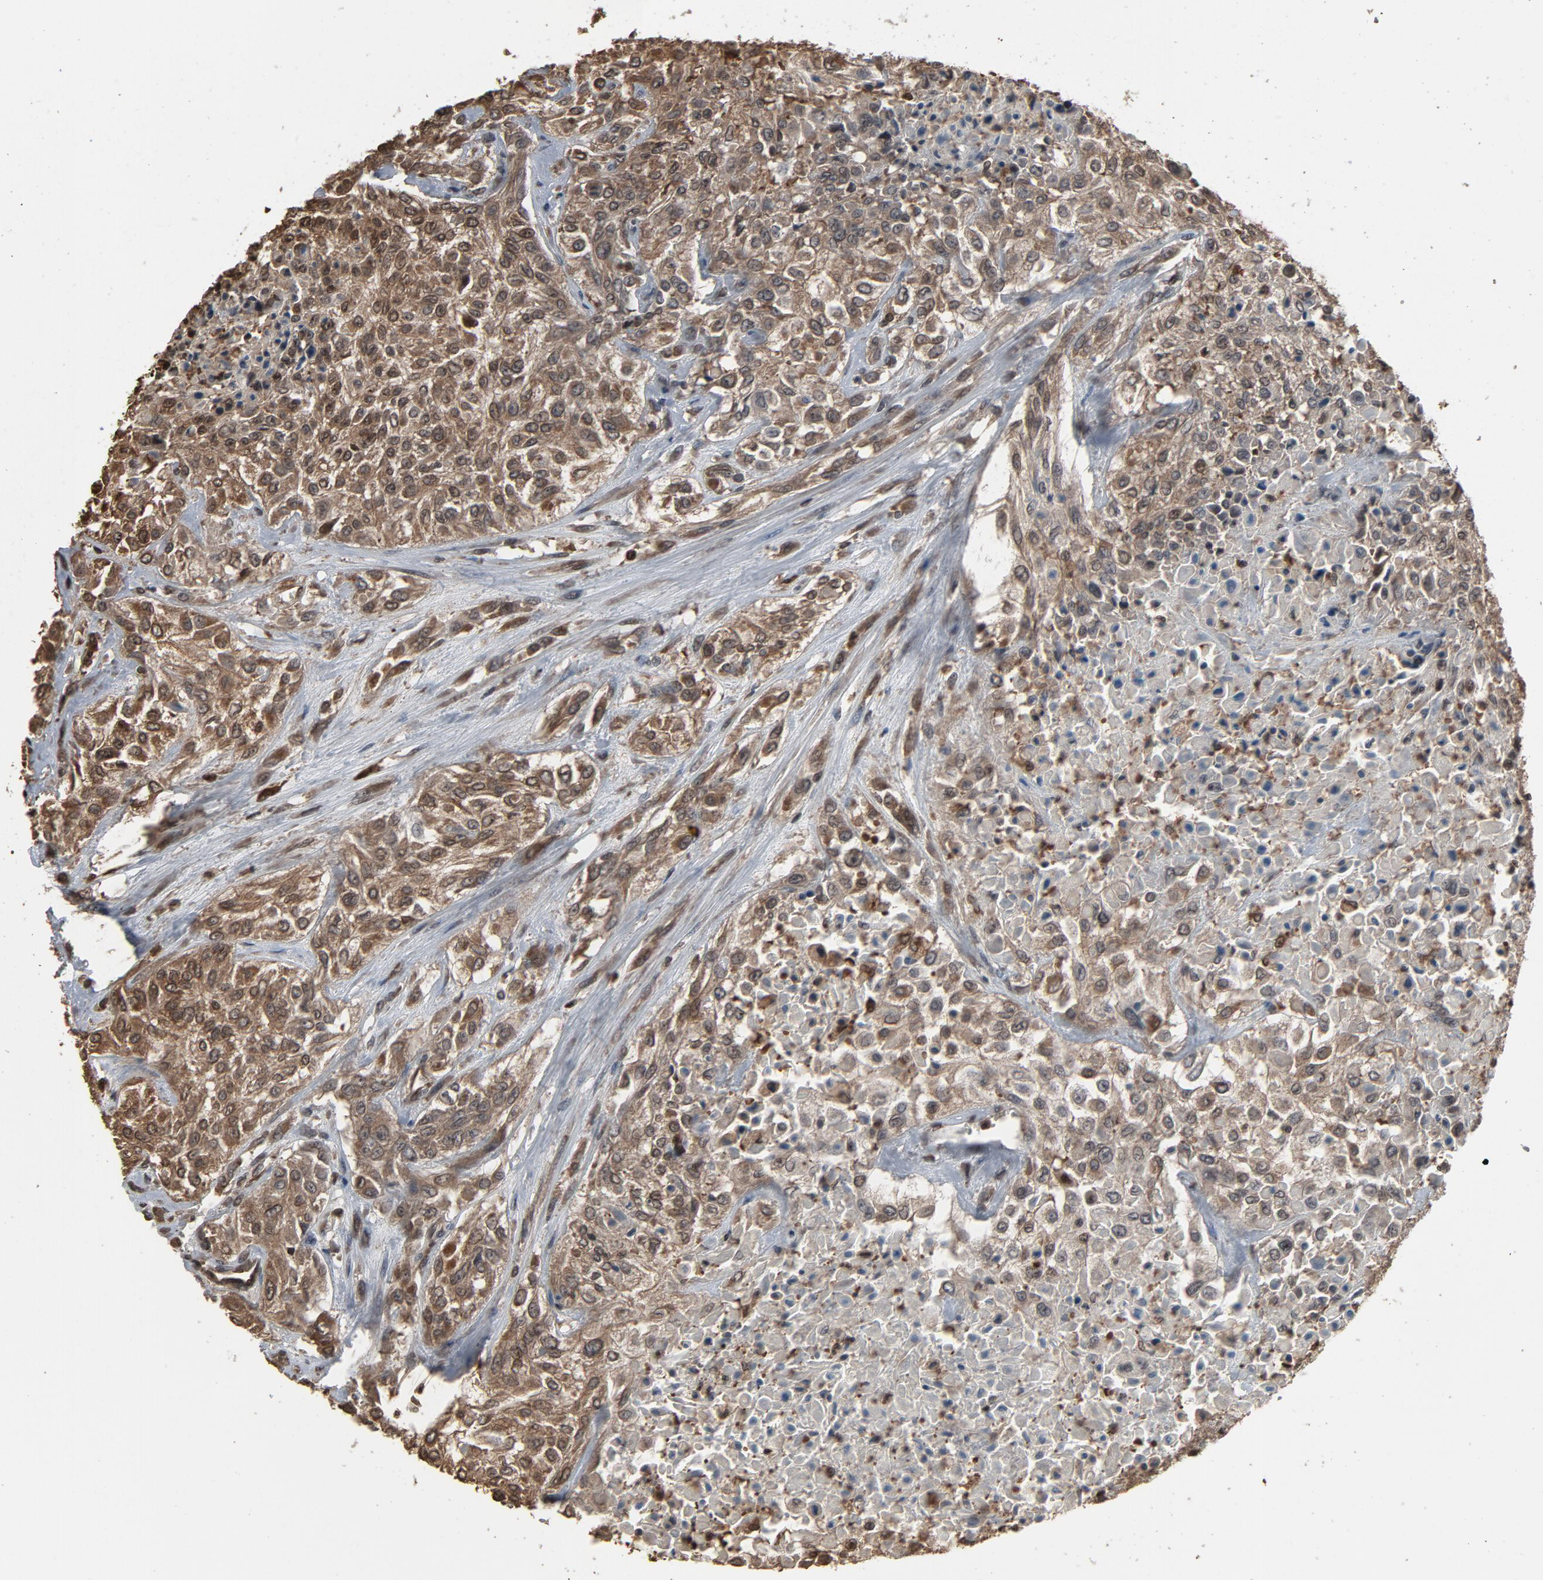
{"staining": {"intensity": "weak", "quantity": "25%-75%", "location": "cytoplasmic/membranous,nuclear"}, "tissue": "urothelial cancer", "cell_type": "Tumor cells", "image_type": "cancer", "snomed": [{"axis": "morphology", "description": "Urothelial carcinoma, High grade"}, {"axis": "topography", "description": "Urinary bladder"}], "caption": "Urothelial cancer stained with DAB IHC reveals low levels of weak cytoplasmic/membranous and nuclear positivity in about 25%-75% of tumor cells.", "gene": "UBE2D1", "patient": {"sex": "male", "age": 57}}